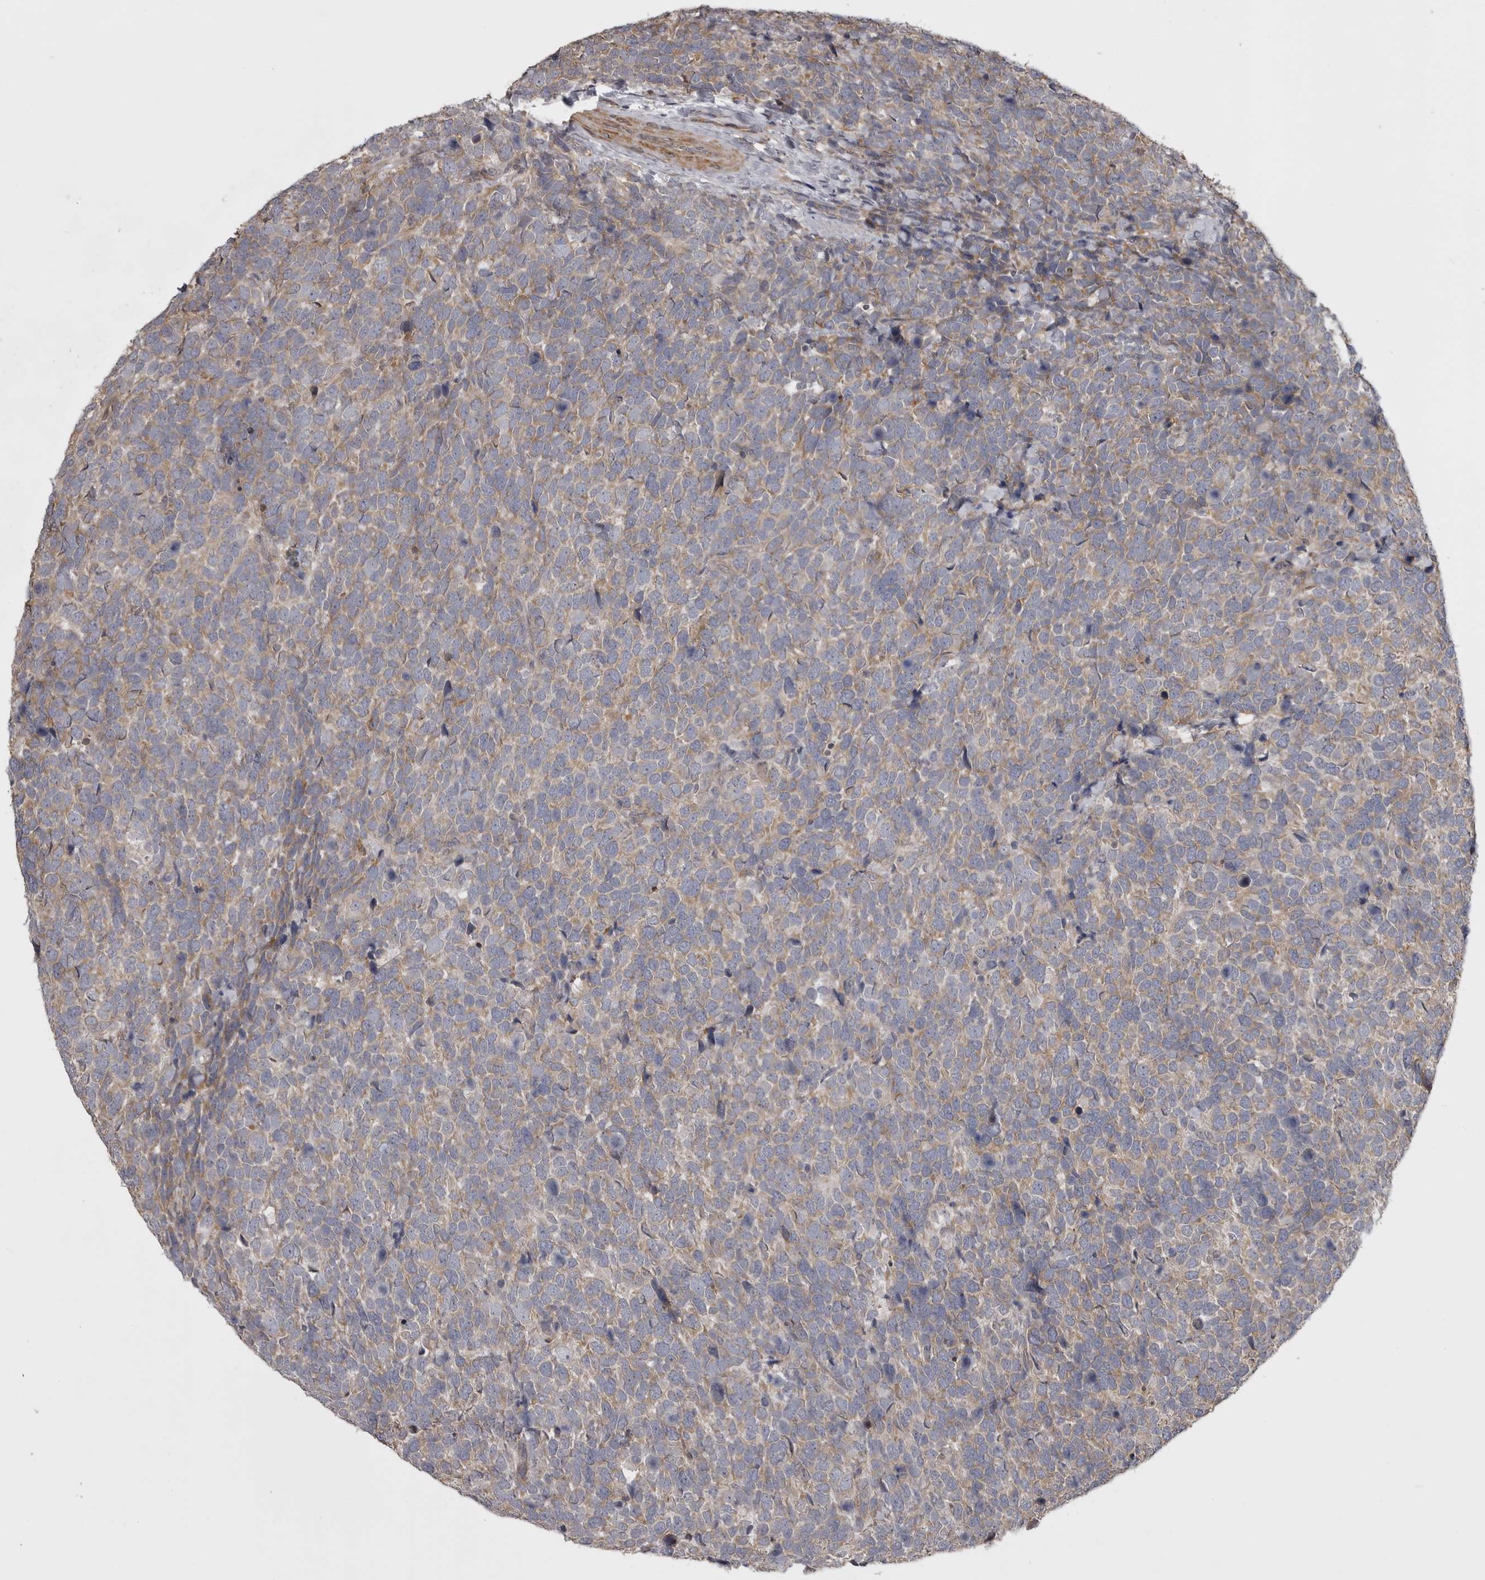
{"staining": {"intensity": "weak", "quantity": ">75%", "location": "cytoplasmic/membranous"}, "tissue": "urothelial cancer", "cell_type": "Tumor cells", "image_type": "cancer", "snomed": [{"axis": "morphology", "description": "Urothelial carcinoma, High grade"}, {"axis": "topography", "description": "Urinary bladder"}], "caption": "The immunohistochemical stain shows weak cytoplasmic/membranous expression in tumor cells of high-grade urothelial carcinoma tissue.", "gene": "ZNRF1", "patient": {"sex": "female", "age": 82}}